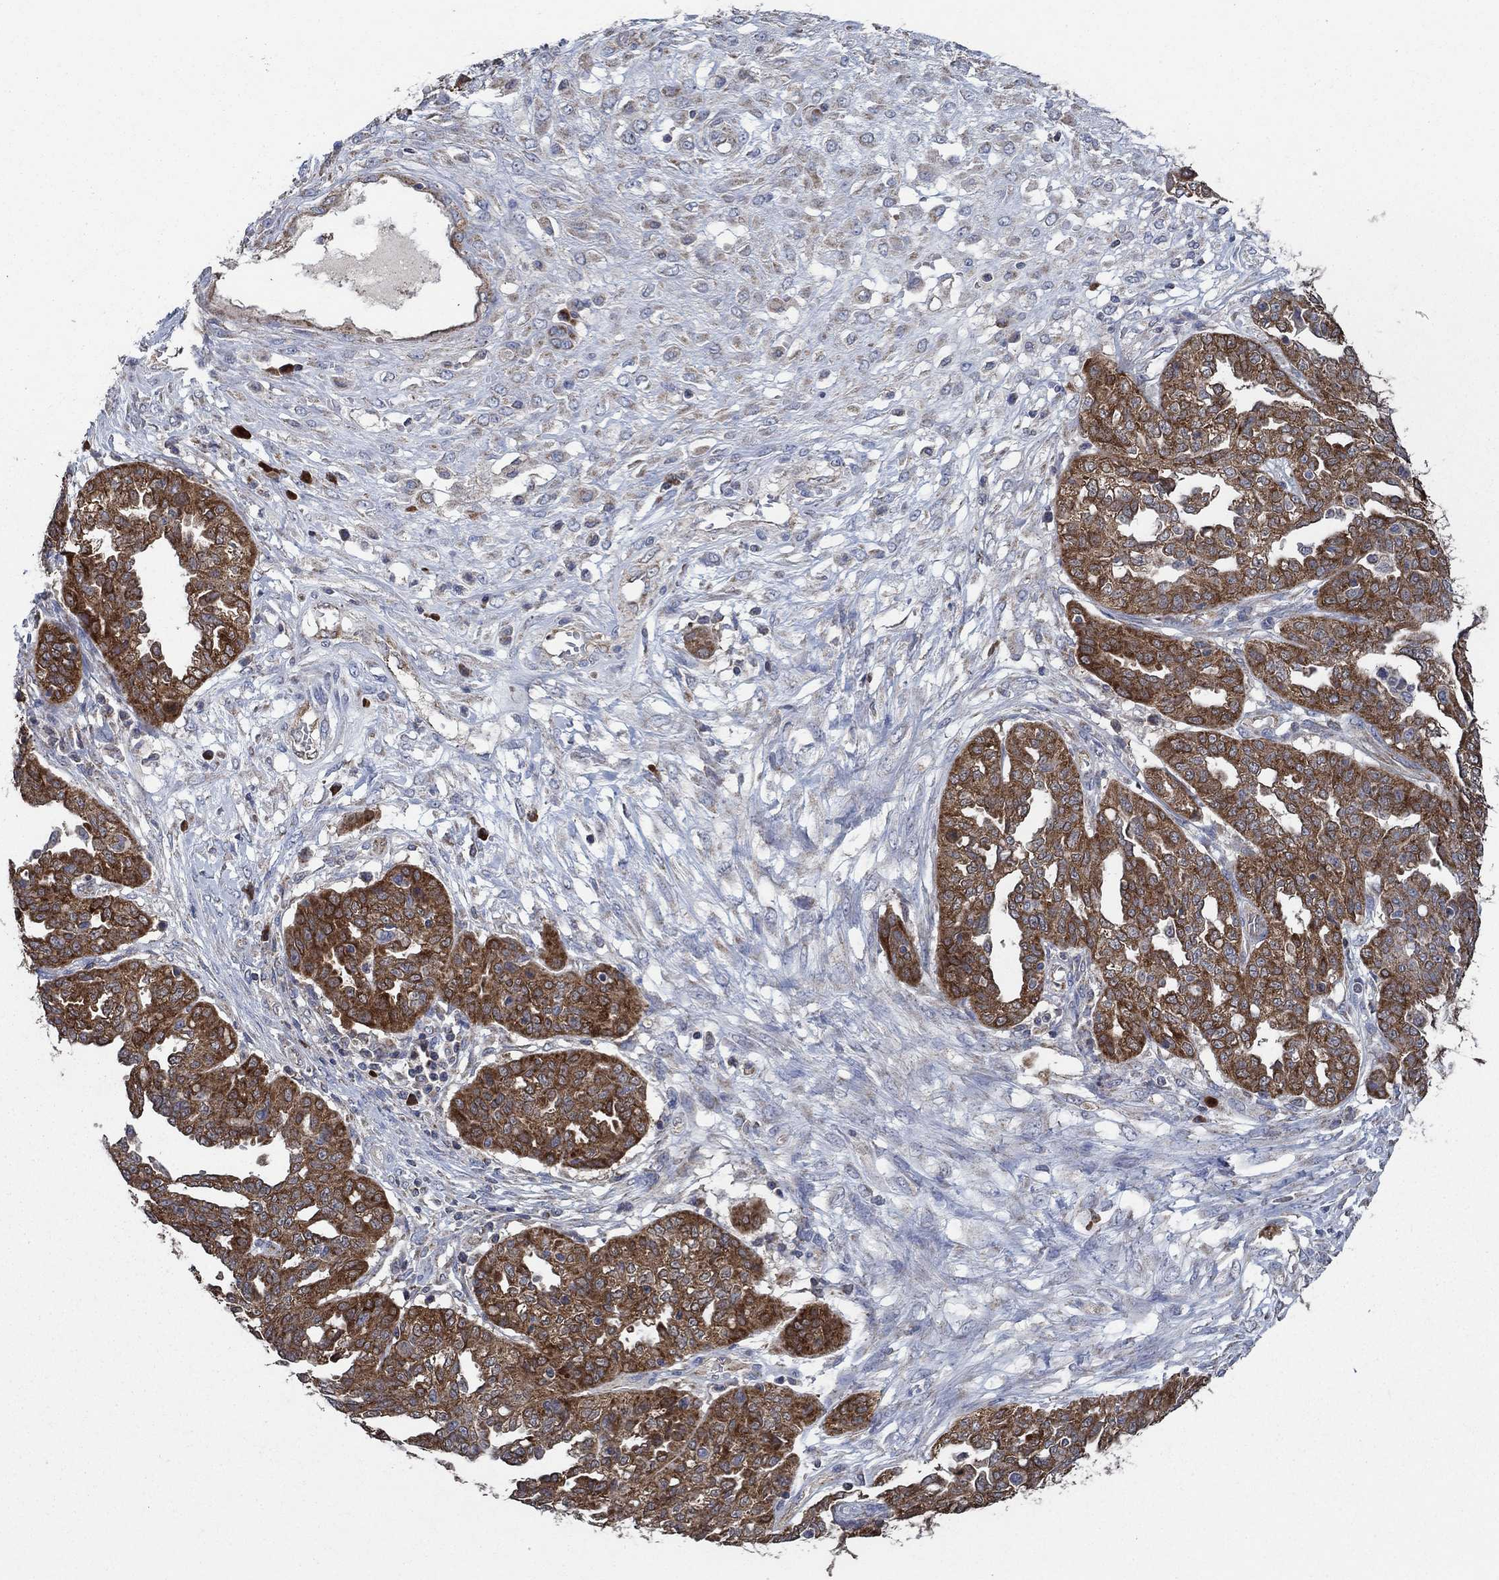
{"staining": {"intensity": "strong", "quantity": ">75%", "location": "cytoplasmic/membranous"}, "tissue": "ovarian cancer", "cell_type": "Tumor cells", "image_type": "cancer", "snomed": [{"axis": "morphology", "description": "Cystadenocarcinoma, serous, NOS"}, {"axis": "topography", "description": "Ovary"}], "caption": "Ovarian cancer stained with IHC demonstrates strong cytoplasmic/membranous staining in about >75% of tumor cells.", "gene": "HID1", "patient": {"sex": "female", "age": 67}}